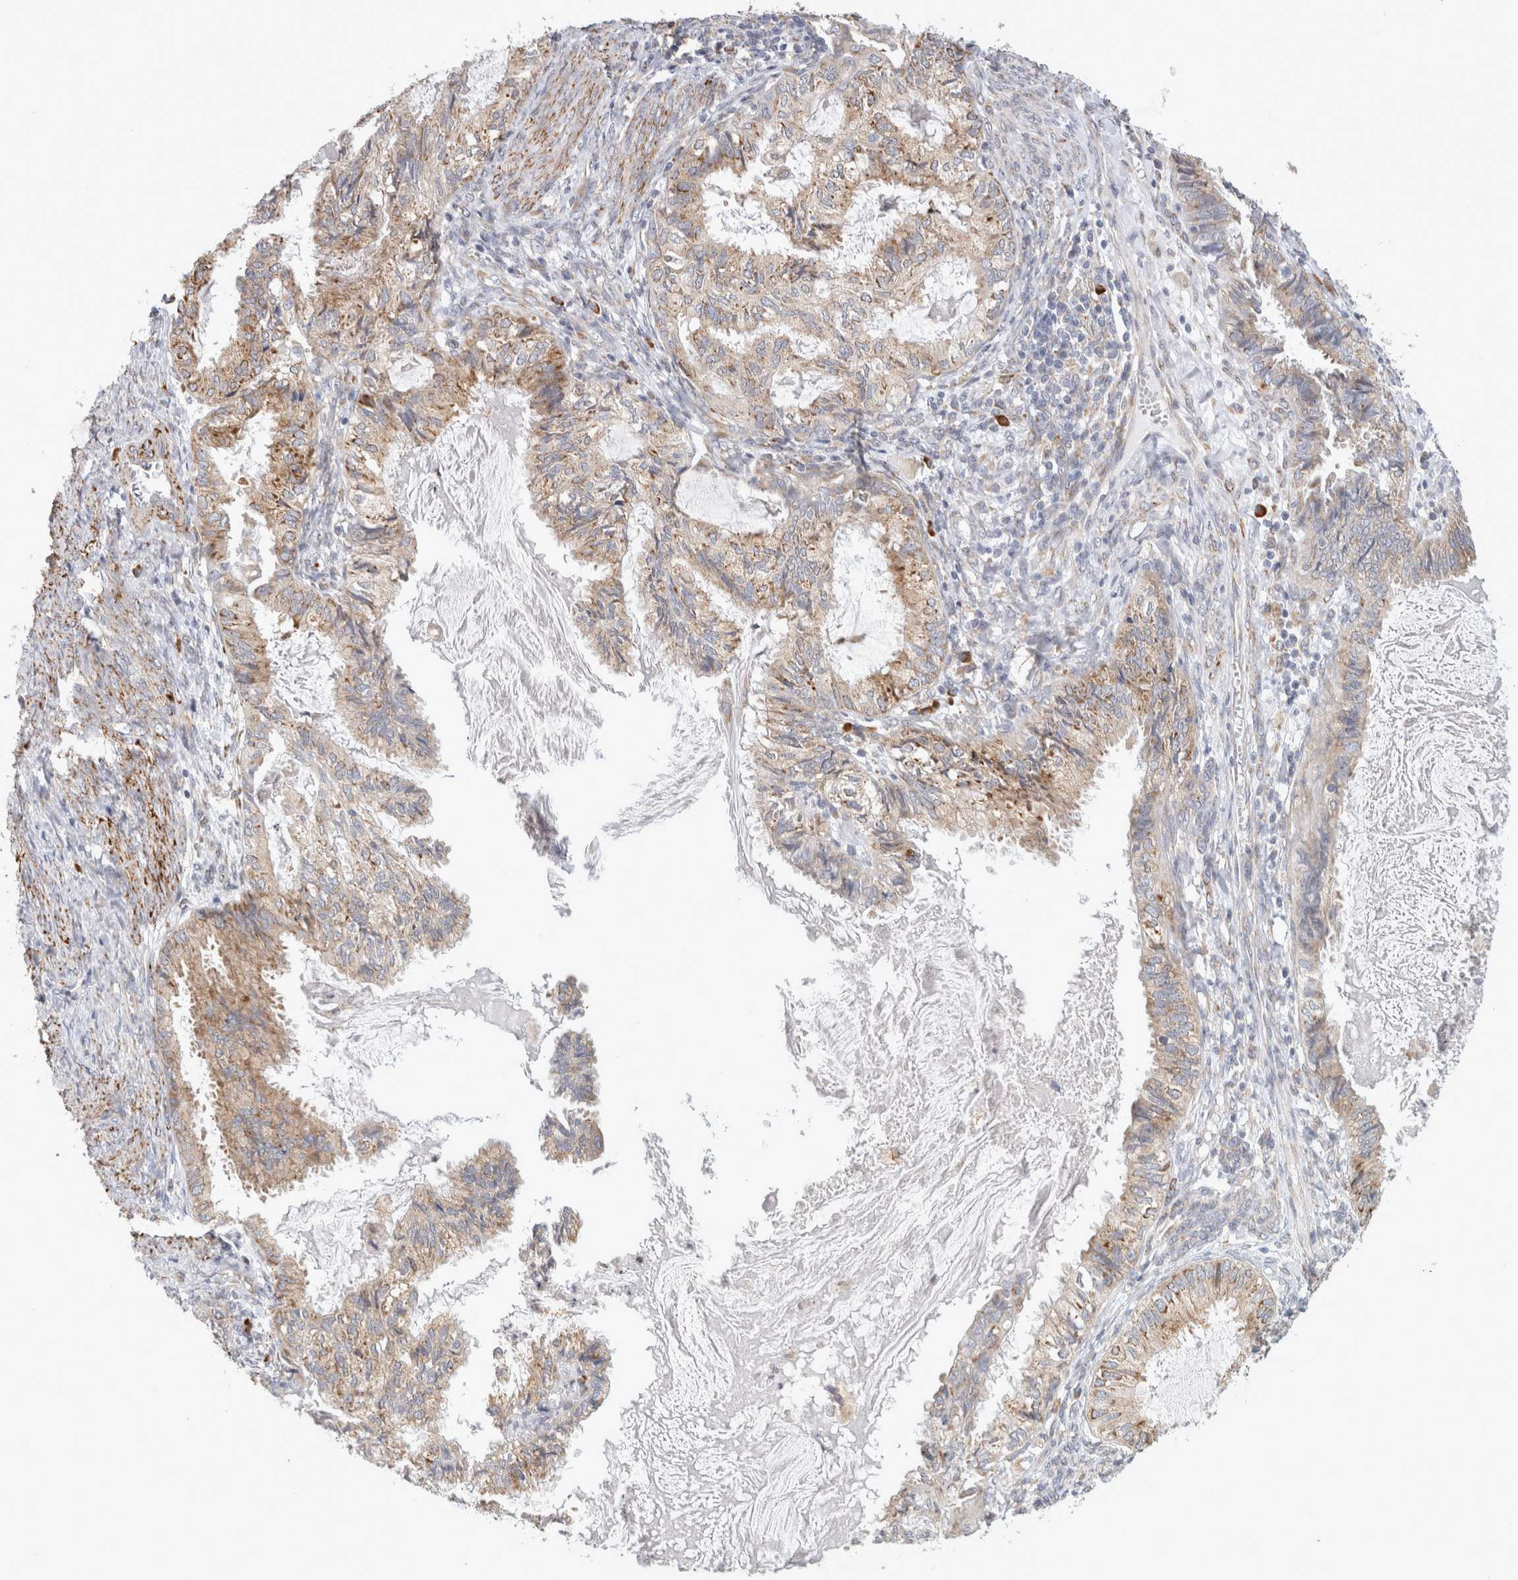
{"staining": {"intensity": "weak", "quantity": ">75%", "location": "cytoplasmic/membranous"}, "tissue": "cervical cancer", "cell_type": "Tumor cells", "image_type": "cancer", "snomed": [{"axis": "morphology", "description": "Normal tissue, NOS"}, {"axis": "morphology", "description": "Adenocarcinoma, NOS"}, {"axis": "topography", "description": "Cervix"}, {"axis": "topography", "description": "Endometrium"}], "caption": "Human cervical cancer (adenocarcinoma) stained with a brown dye demonstrates weak cytoplasmic/membranous positive staining in approximately >75% of tumor cells.", "gene": "RPN2", "patient": {"sex": "female", "age": 86}}